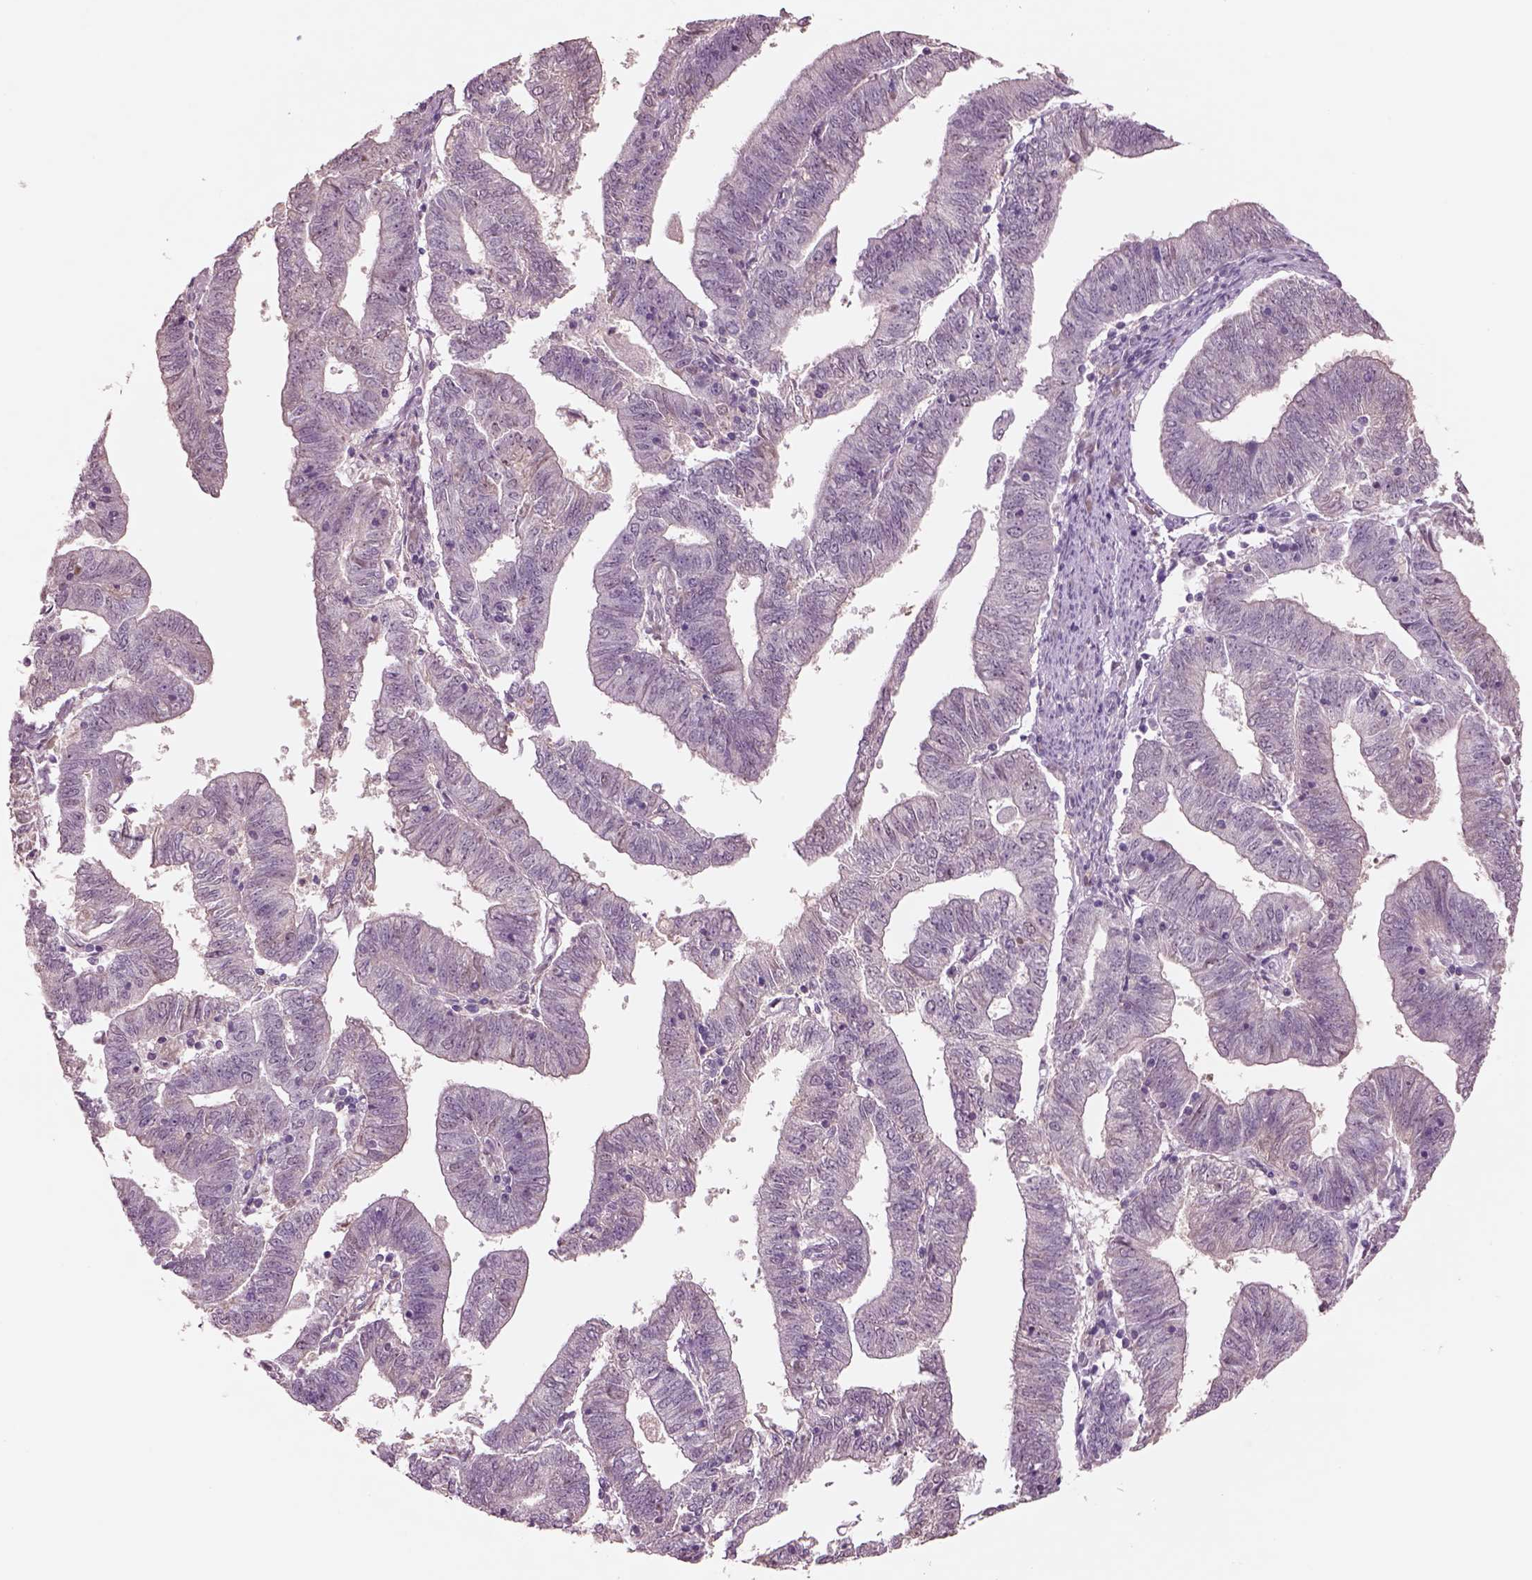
{"staining": {"intensity": "strong", "quantity": "<25%", "location": "nuclear"}, "tissue": "endometrial cancer", "cell_type": "Tumor cells", "image_type": "cancer", "snomed": [{"axis": "morphology", "description": "Adenocarcinoma, NOS"}, {"axis": "topography", "description": "Endometrium"}], "caption": "Brown immunohistochemical staining in human adenocarcinoma (endometrial) displays strong nuclear expression in about <25% of tumor cells.", "gene": "SEPHS1", "patient": {"sex": "female", "age": 82}}